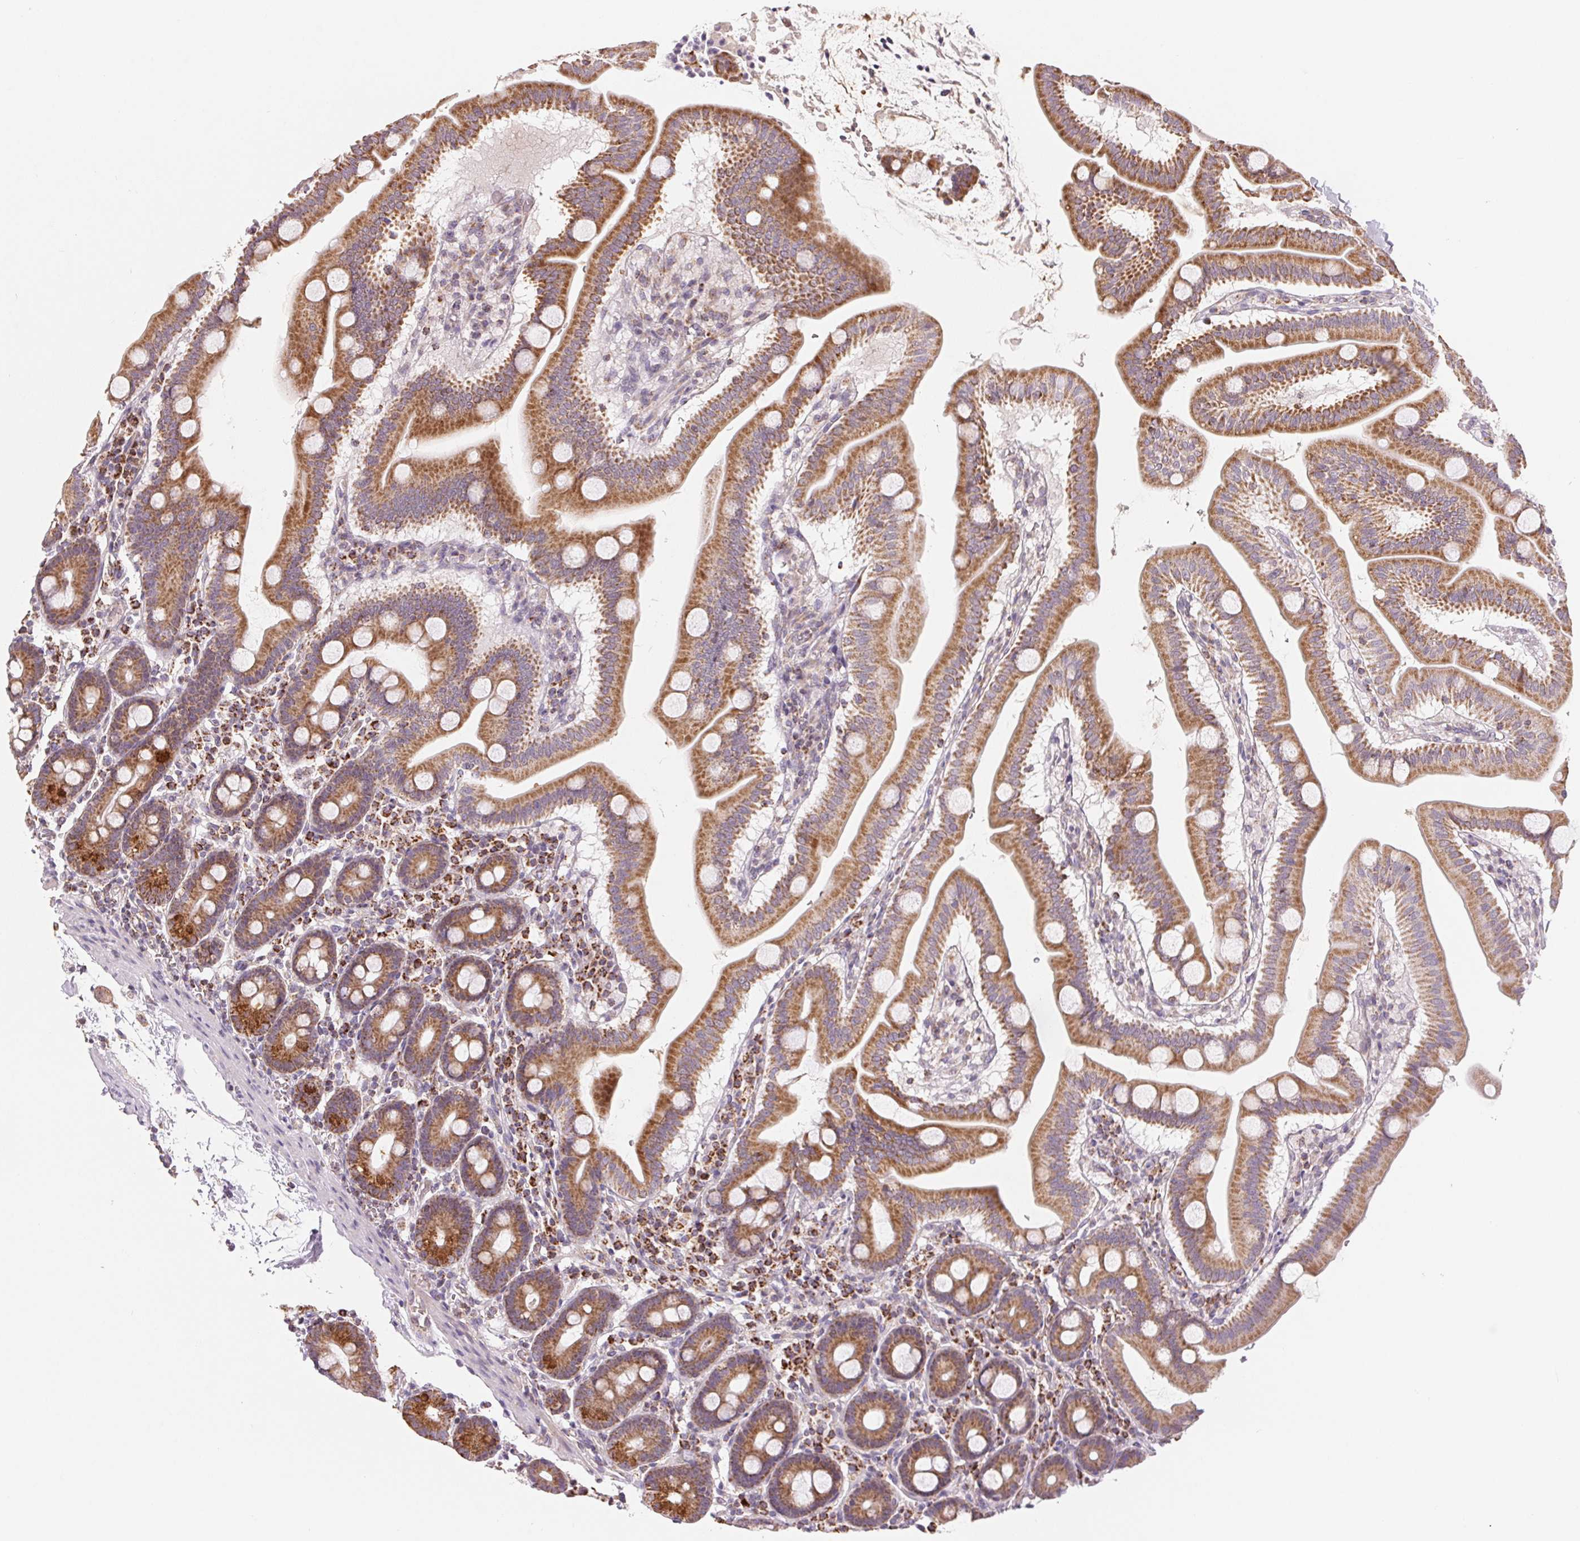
{"staining": {"intensity": "moderate", "quantity": ">75%", "location": "cytoplasmic/membranous"}, "tissue": "duodenum", "cell_type": "Glandular cells", "image_type": "normal", "snomed": [{"axis": "morphology", "description": "Normal tissue, NOS"}, {"axis": "topography", "description": "Pancreas"}, {"axis": "topography", "description": "Duodenum"}], "caption": "A brown stain shows moderate cytoplasmic/membranous staining of a protein in glandular cells of normal duodenum. The staining was performed using DAB (3,3'-diaminobenzidine) to visualize the protein expression in brown, while the nuclei were stained in blue with hematoxylin (Magnification: 20x).", "gene": "HINT2", "patient": {"sex": "male", "age": 59}}